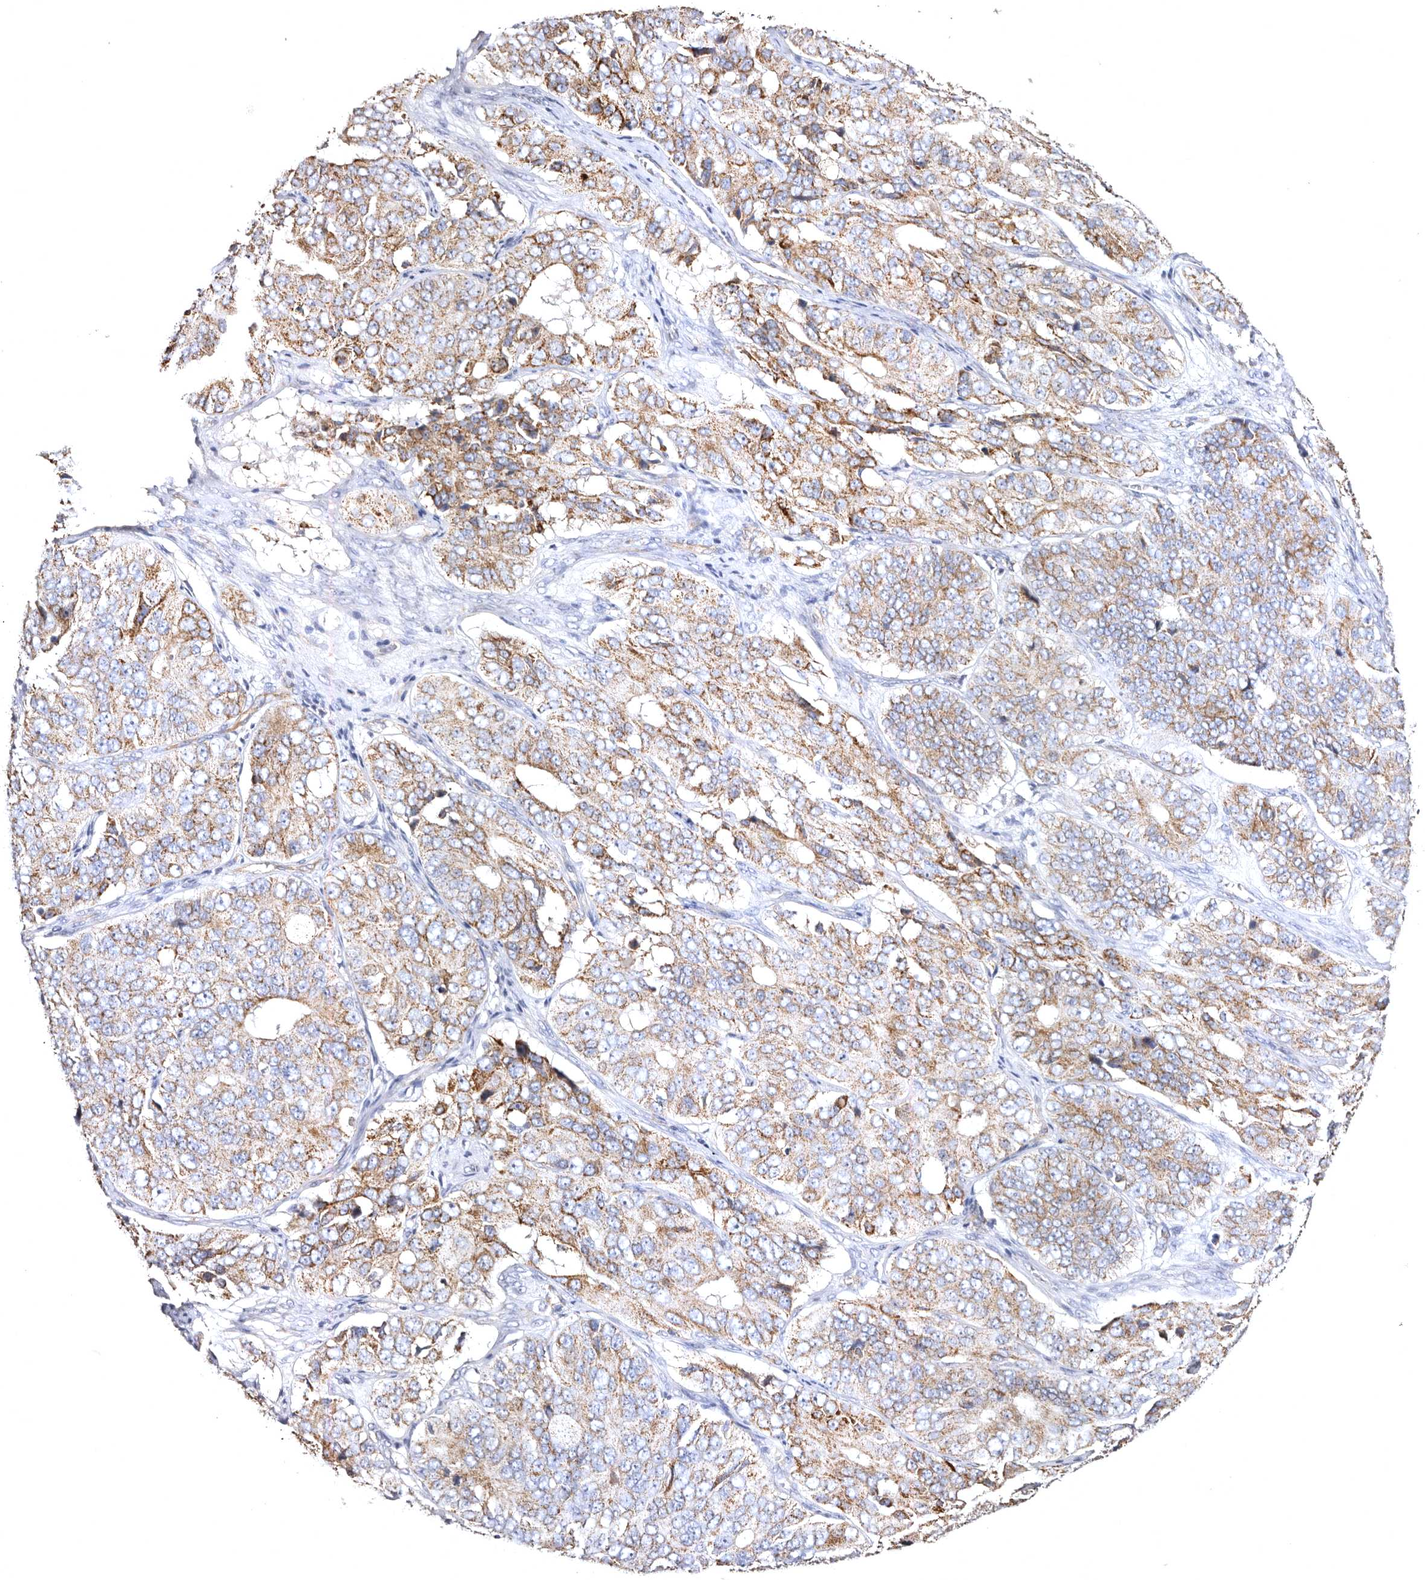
{"staining": {"intensity": "moderate", "quantity": ">75%", "location": "cytoplasmic/membranous"}, "tissue": "ovarian cancer", "cell_type": "Tumor cells", "image_type": "cancer", "snomed": [{"axis": "morphology", "description": "Carcinoma, endometroid"}, {"axis": "topography", "description": "Ovary"}], "caption": "This is an image of immunohistochemistry (IHC) staining of ovarian cancer (endometroid carcinoma), which shows moderate staining in the cytoplasmic/membranous of tumor cells.", "gene": "BAIAP2L1", "patient": {"sex": "female", "age": 51}}